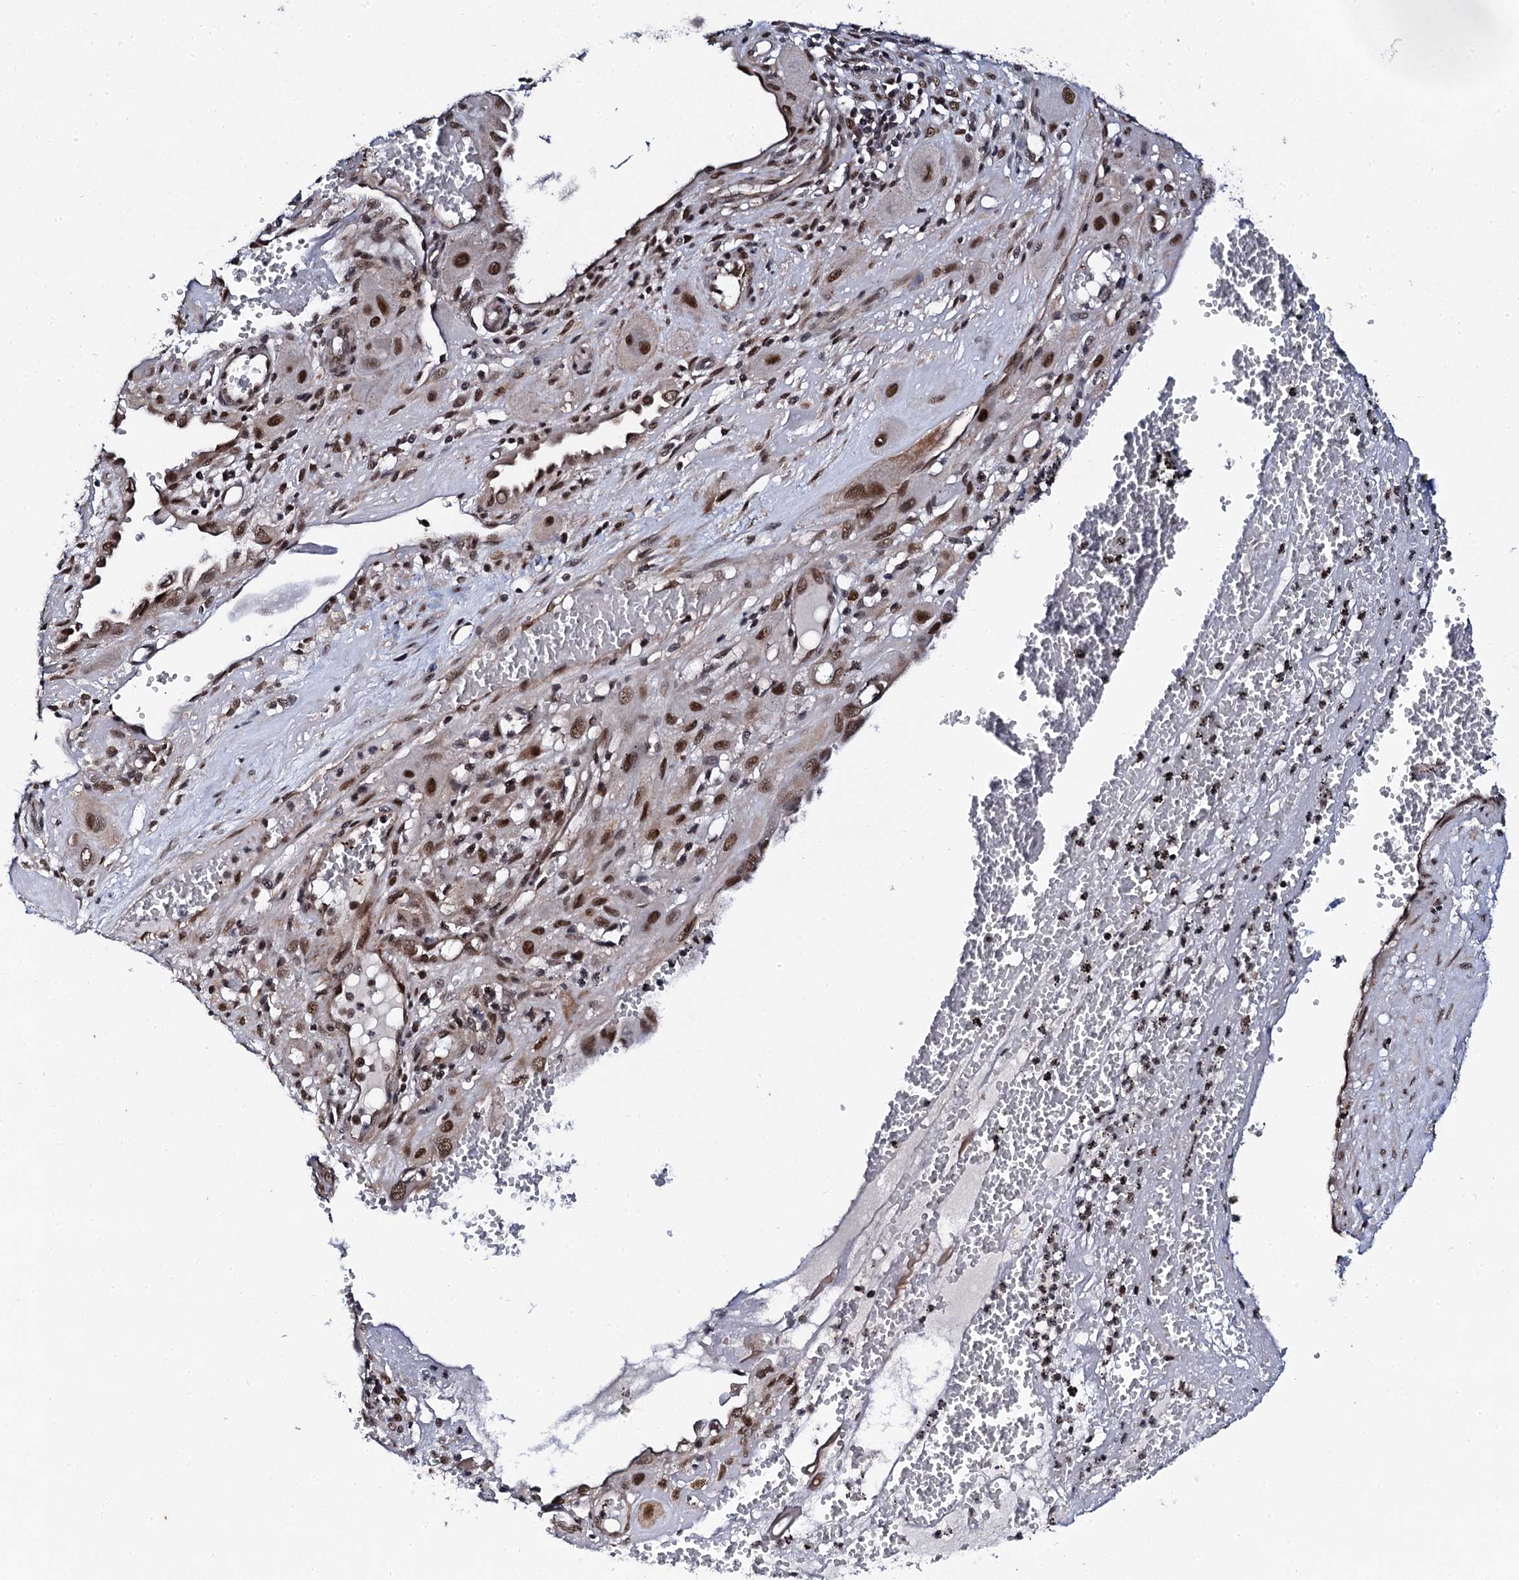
{"staining": {"intensity": "strong", "quantity": ">75%", "location": "nuclear"}, "tissue": "cervical cancer", "cell_type": "Tumor cells", "image_type": "cancer", "snomed": [{"axis": "morphology", "description": "Squamous cell carcinoma, NOS"}, {"axis": "topography", "description": "Cervix"}], "caption": "The immunohistochemical stain labels strong nuclear positivity in tumor cells of cervical squamous cell carcinoma tissue. (DAB = brown stain, brightfield microscopy at high magnification).", "gene": "CSTF3", "patient": {"sex": "female", "age": 34}}